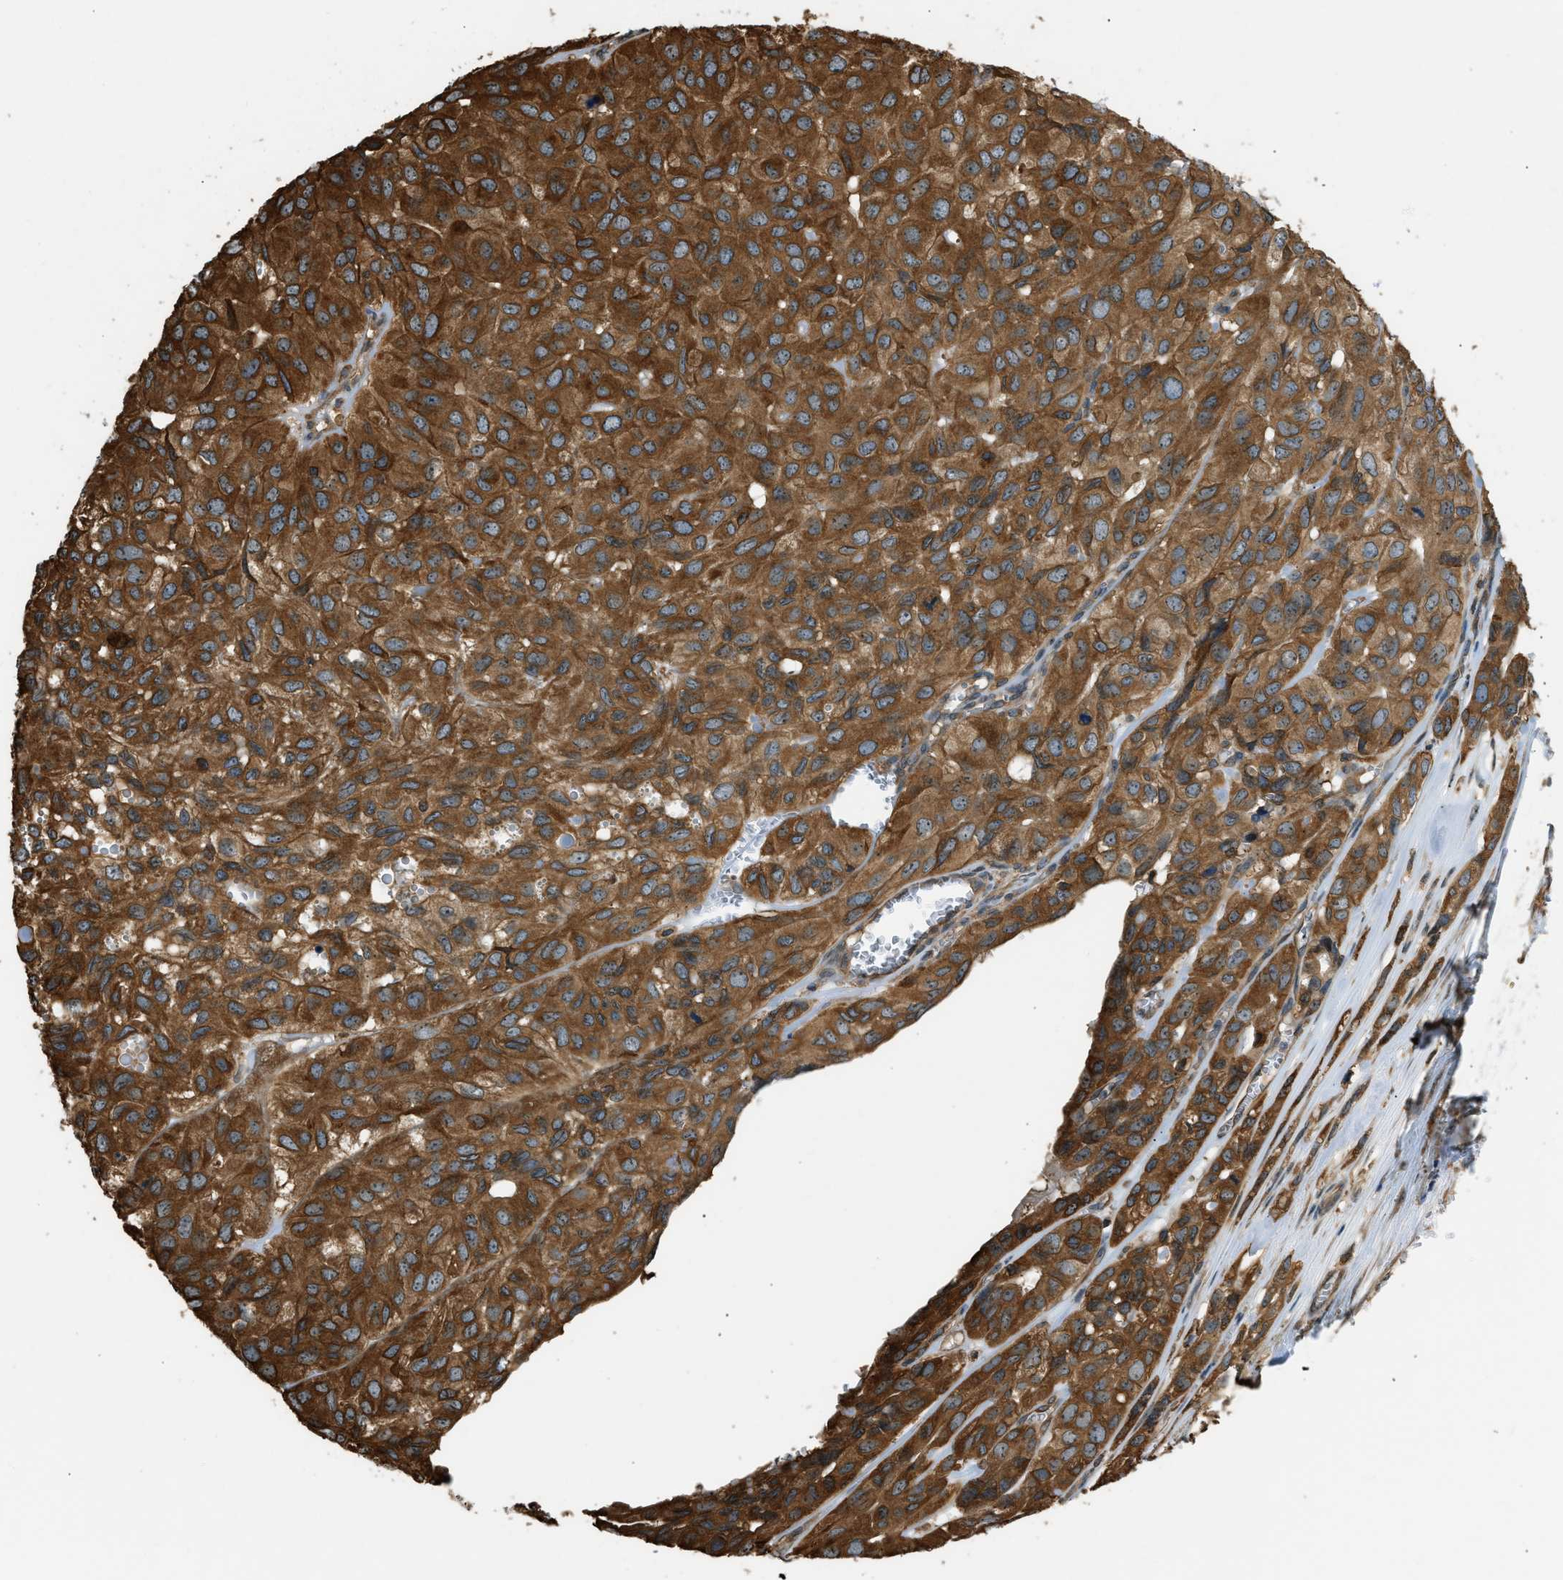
{"staining": {"intensity": "strong", "quantity": ">75%", "location": "cytoplasmic/membranous"}, "tissue": "head and neck cancer", "cell_type": "Tumor cells", "image_type": "cancer", "snomed": [{"axis": "morphology", "description": "Adenocarcinoma, NOS"}, {"axis": "topography", "description": "Salivary gland, NOS"}, {"axis": "topography", "description": "Head-Neck"}], "caption": "IHC of head and neck cancer shows high levels of strong cytoplasmic/membranous positivity in approximately >75% of tumor cells.", "gene": "OS9", "patient": {"sex": "female", "age": 76}}